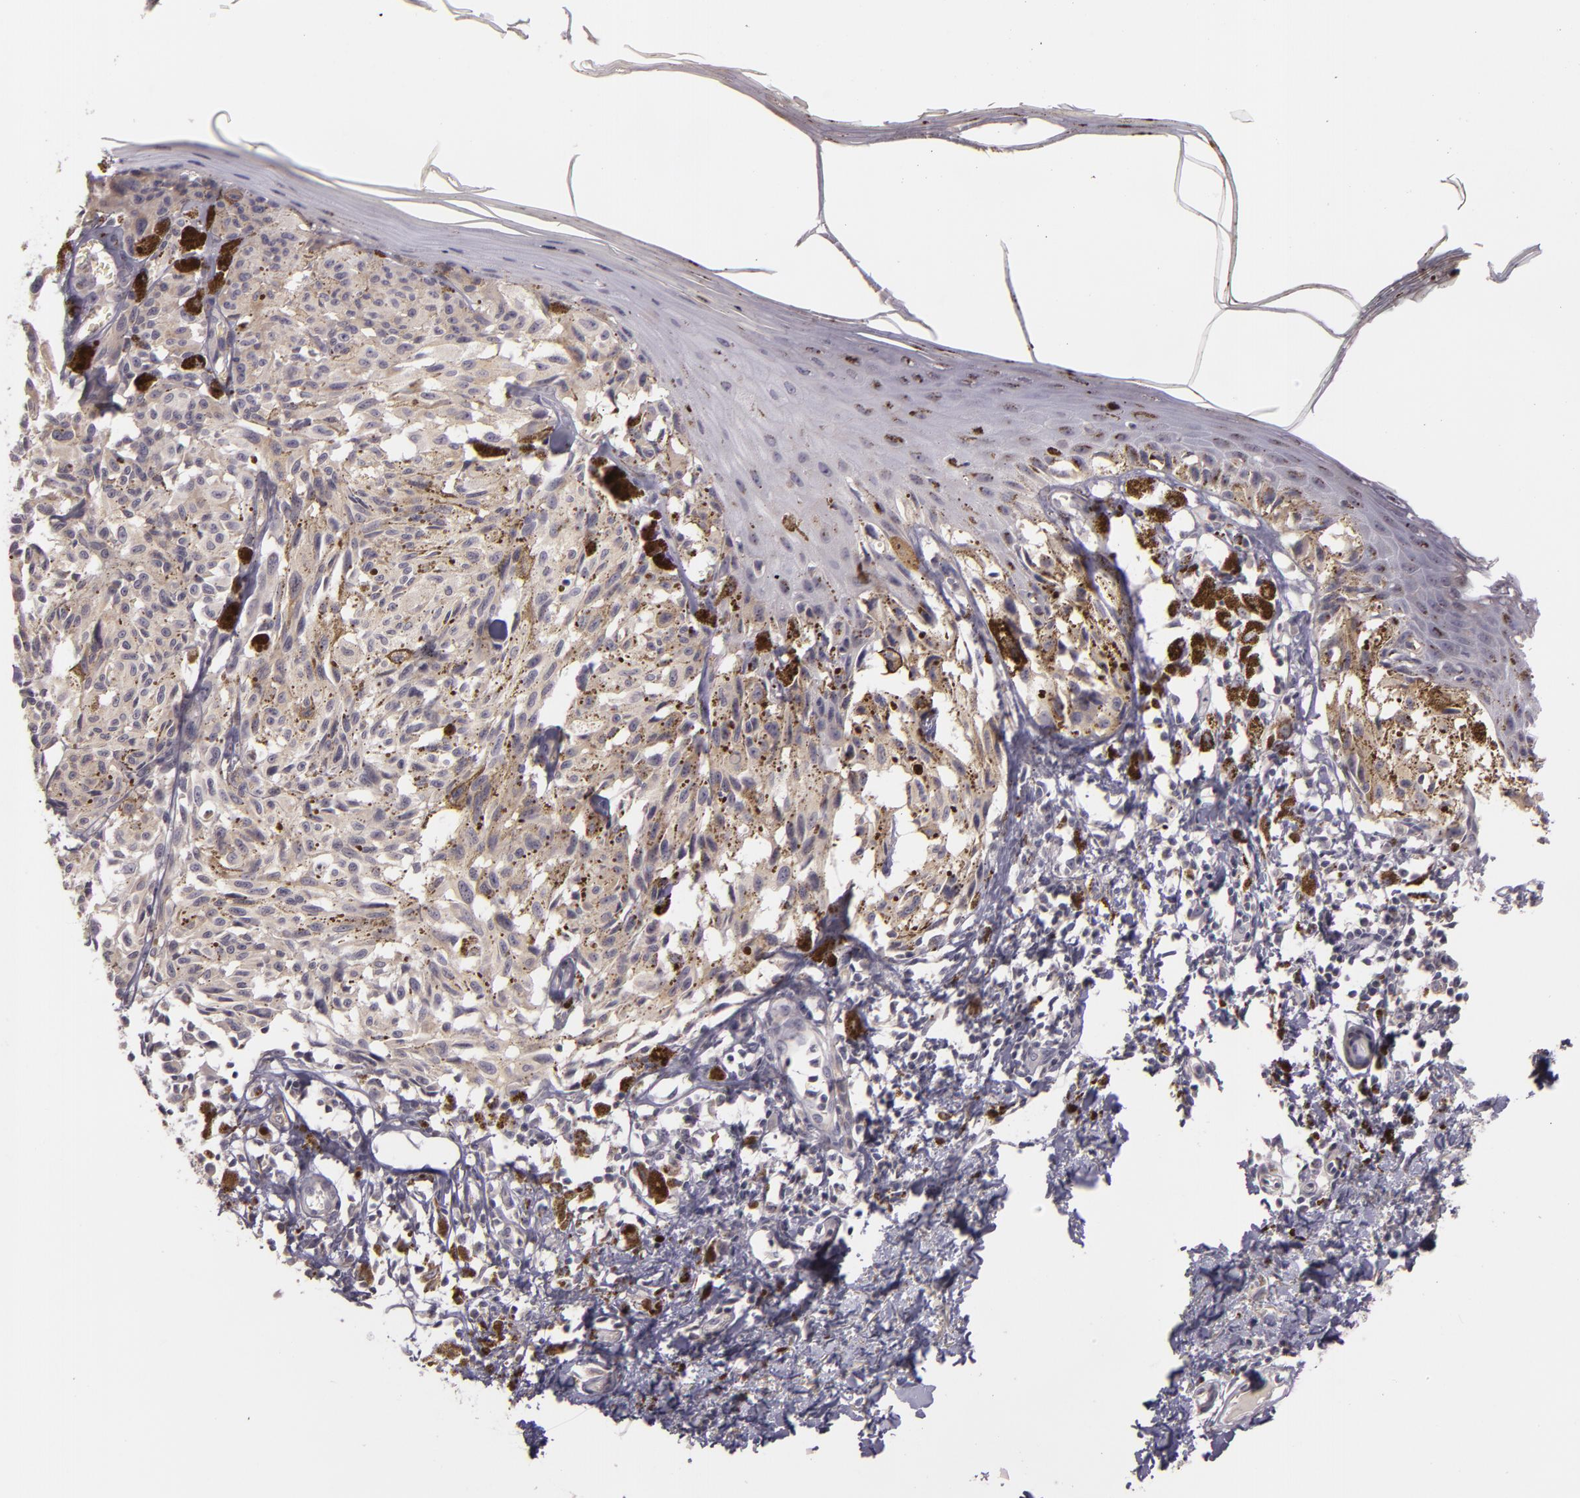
{"staining": {"intensity": "weak", "quantity": "25%-75%", "location": "cytoplasmic/membranous"}, "tissue": "melanoma", "cell_type": "Tumor cells", "image_type": "cancer", "snomed": [{"axis": "morphology", "description": "Malignant melanoma, NOS"}, {"axis": "topography", "description": "Skin"}], "caption": "Immunohistochemical staining of melanoma reveals low levels of weak cytoplasmic/membranous protein staining in approximately 25%-75% of tumor cells. The protein is stained brown, and the nuclei are stained in blue (DAB (3,3'-diaminobenzidine) IHC with brightfield microscopy, high magnification).", "gene": "RALGAPA1", "patient": {"sex": "female", "age": 72}}